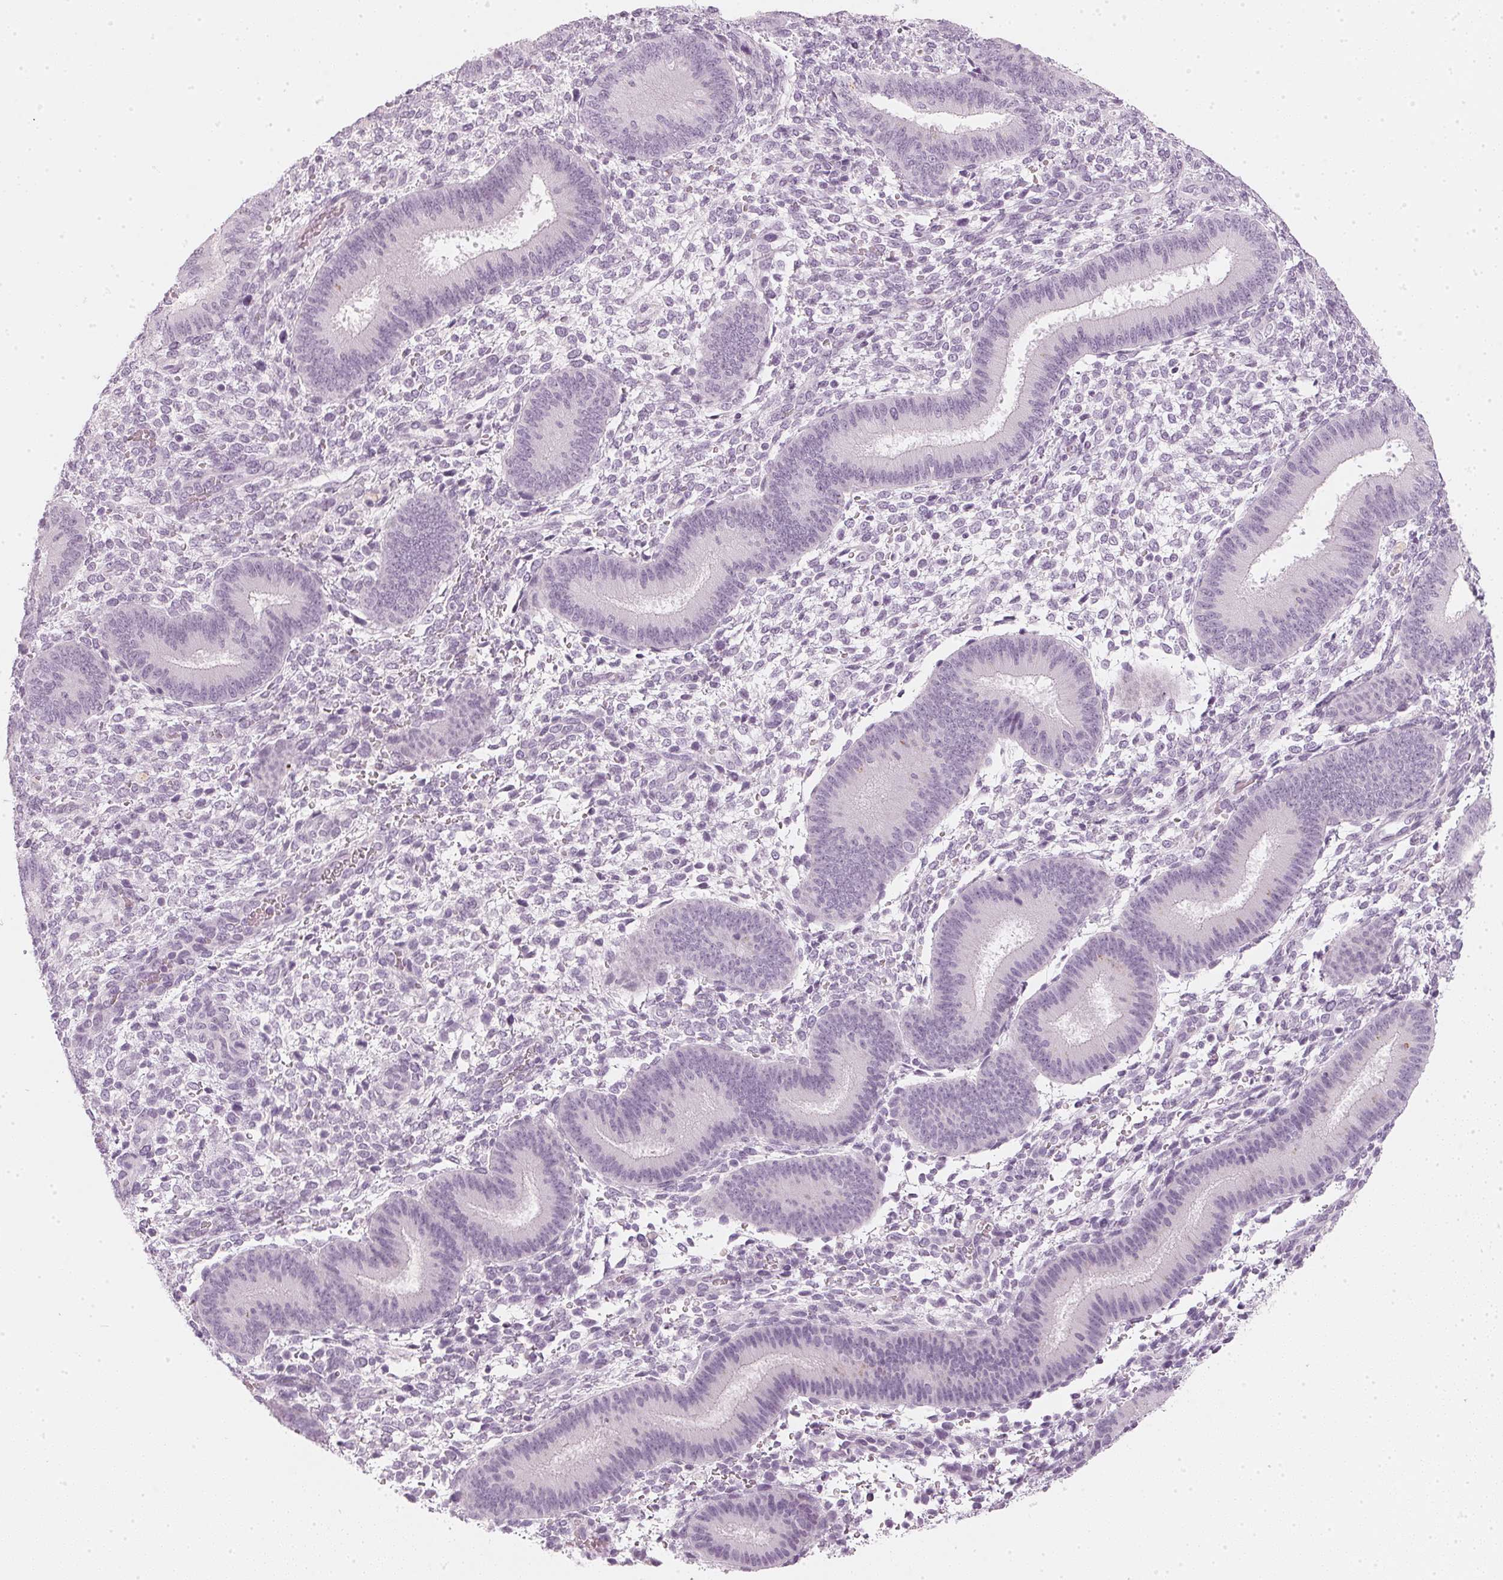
{"staining": {"intensity": "negative", "quantity": "none", "location": "none"}, "tissue": "endometrium", "cell_type": "Cells in endometrial stroma", "image_type": "normal", "snomed": [{"axis": "morphology", "description": "Normal tissue, NOS"}, {"axis": "topography", "description": "Endometrium"}], "caption": "This is an IHC photomicrograph of normal endometrium. There is no positivity in cells in endometrial stroma.", "gene": "CHST4", "patient": {"sex": "female", "age": 39}}